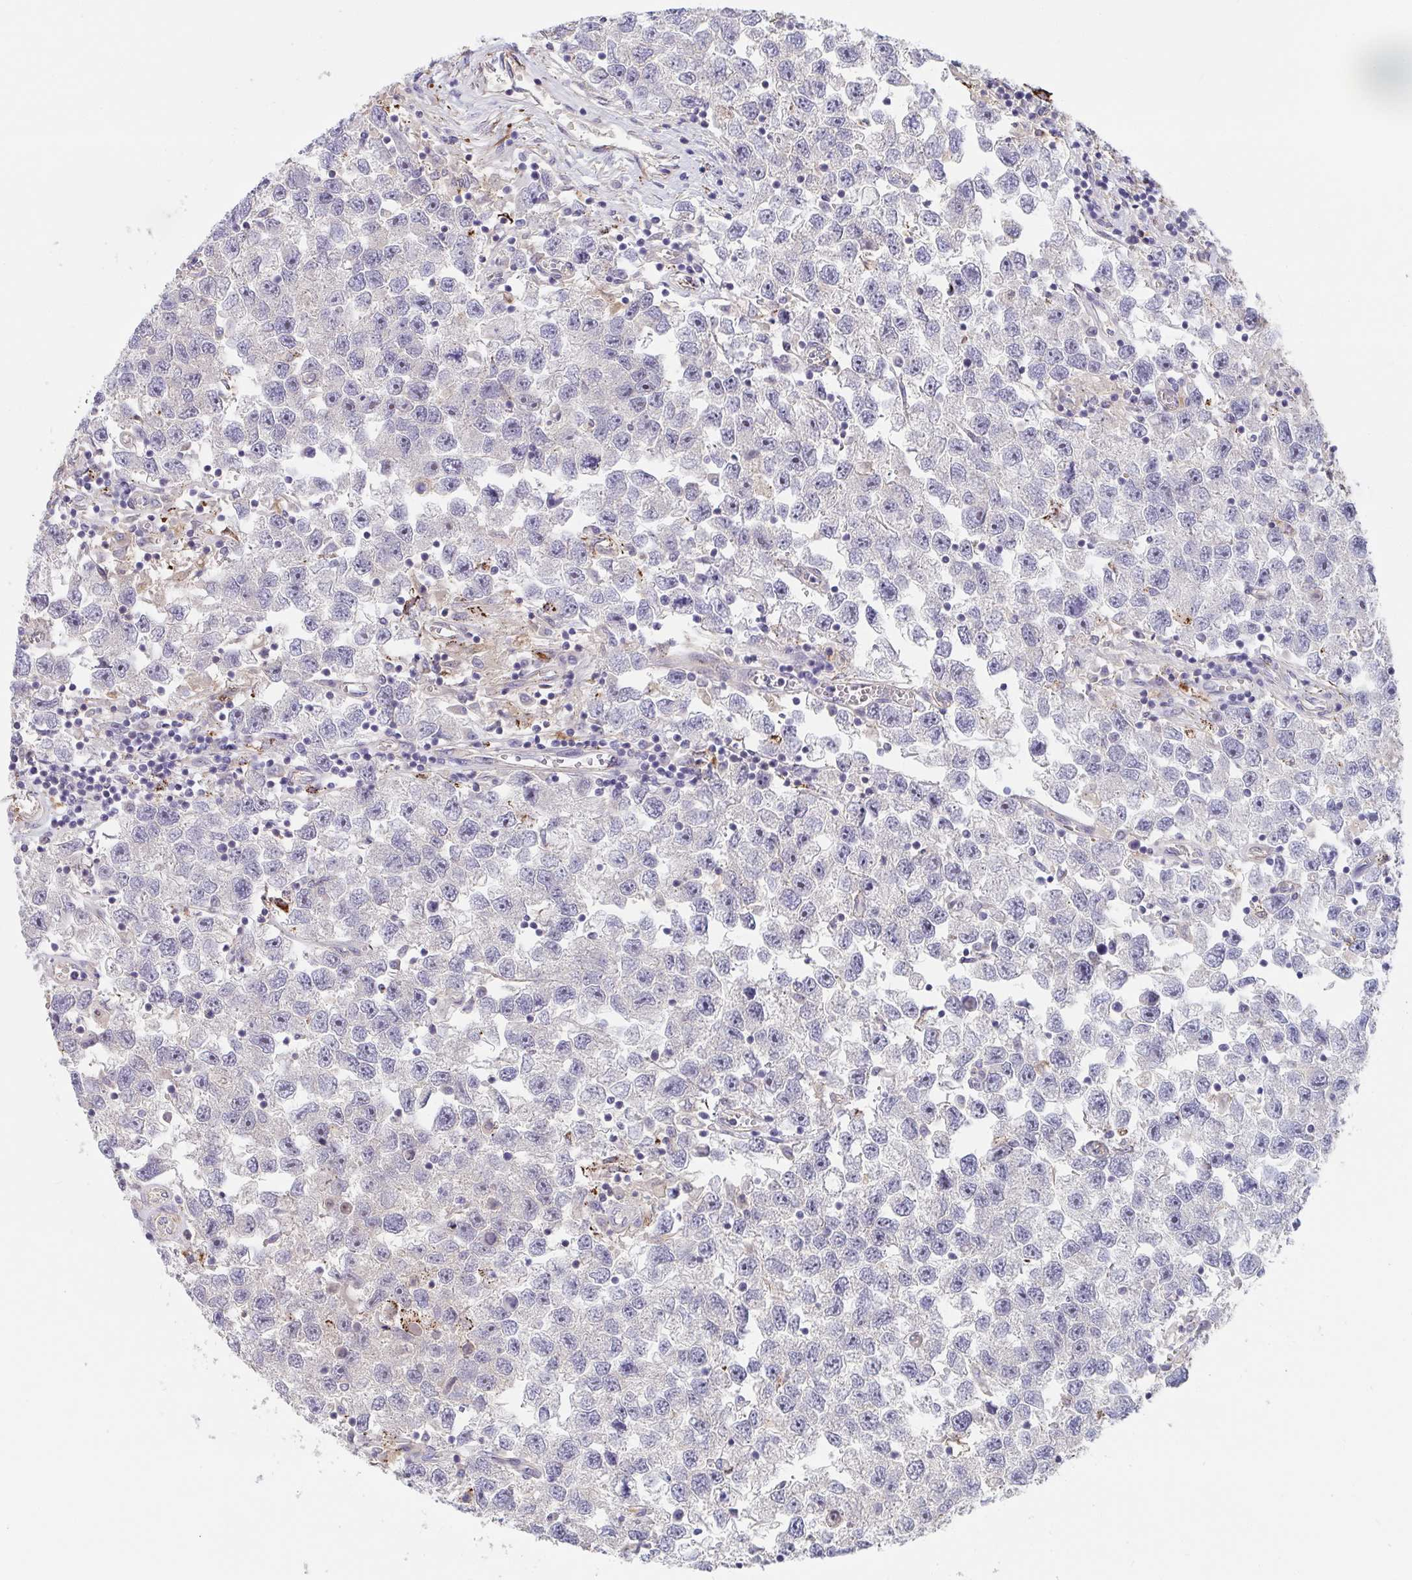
{"staining": {"intensity": "negative", "quantity": "none", "location": "none"}, "tissue": "testis cancer", "cell_type": "Tumor cells", "image_type": "cancer", "snomed": [{"axis": "morphology", "description": "Seminoma, NOS"}, {"axis": "topography", "description": "Testis"}], "caption": "Tumor cells show no significant protein positivity in testis cancer (seminoma).", "gene": "FAM156B", "patient": {"sex": "male", "age": 26}}